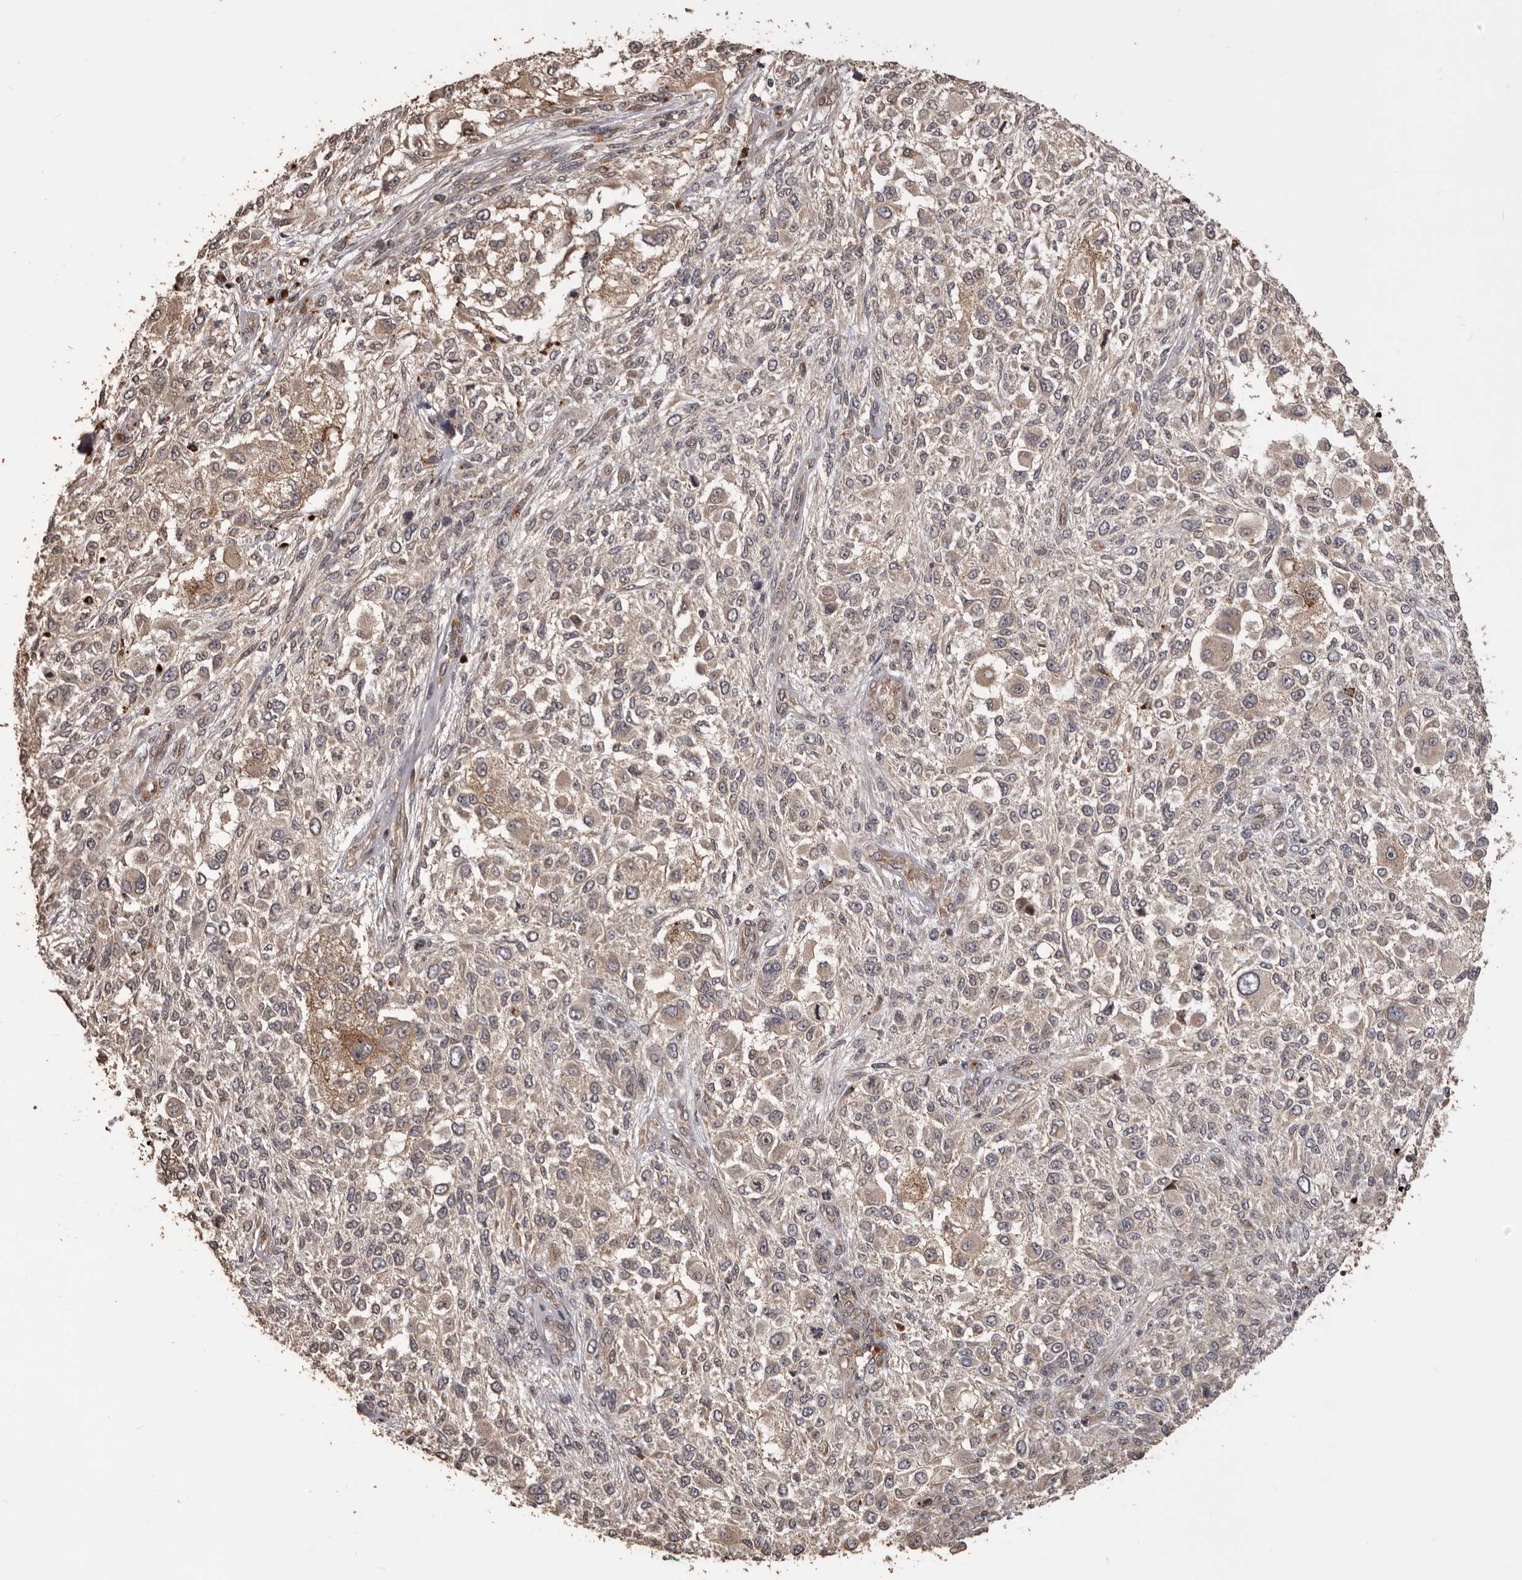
{"staining": {"intensity": "moderate", "quantity": ">75%", "location": "cytoplasmic/membranous"}, "tissue": "melanoma", "cell_type": "Tumor cells", "image_type": "cancer", "snomed": [{"axis": "morphology", "description": "Necrosis, NOS"}, {"axis": "morphology", "description": "Malignant melanoma, NOS"}, {"axis": "topography", "description": "Skin"}], "caption": "A medium amount of moderate cytoplasmic/membranous expression is identified in about >75% of tumor cells in melanoma tissue.", "gene": "QRSL1", "patient": {"sex": "female", "age": 87}}